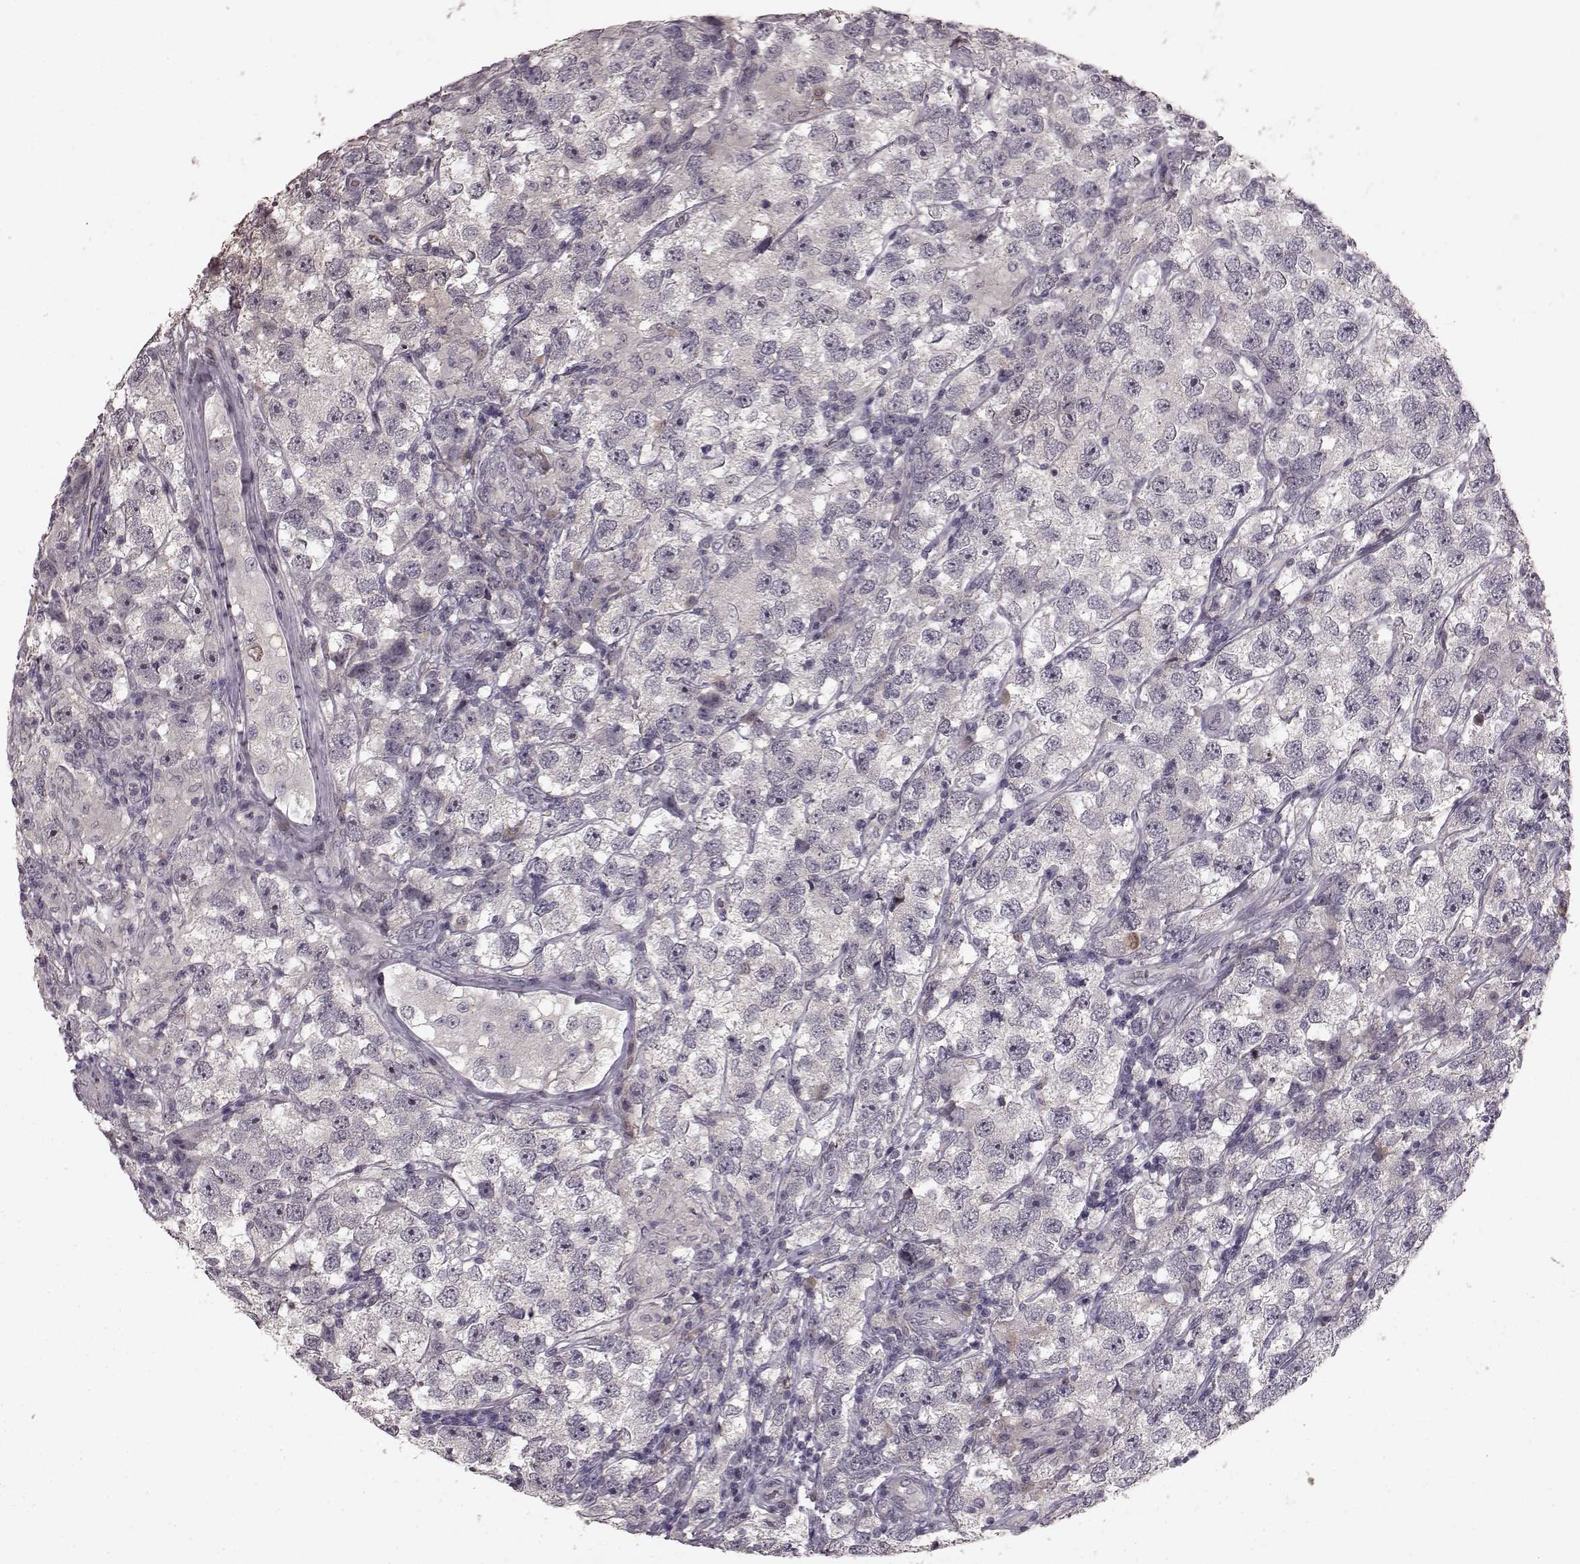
{"staining": {"intensity": "negative", "quantity": "none", "location": "none"}, "tissue": "testis cancer", "cell_type": "Tumor cells", "image_type": "cancer", "snomed": [{"axis": "morphology", "description": "Seminoma, NOS"}, {"axis": "topography", "description": "Testis"}], "caption": "High power microscopy photomicrograph of an immunohistochemistry (IHC) photomicrograph of testis seminoma, revealing no significant expression in tumor cells.", "gene": "SLC22A18", "patient": {"sex": "male", "age": 26}}